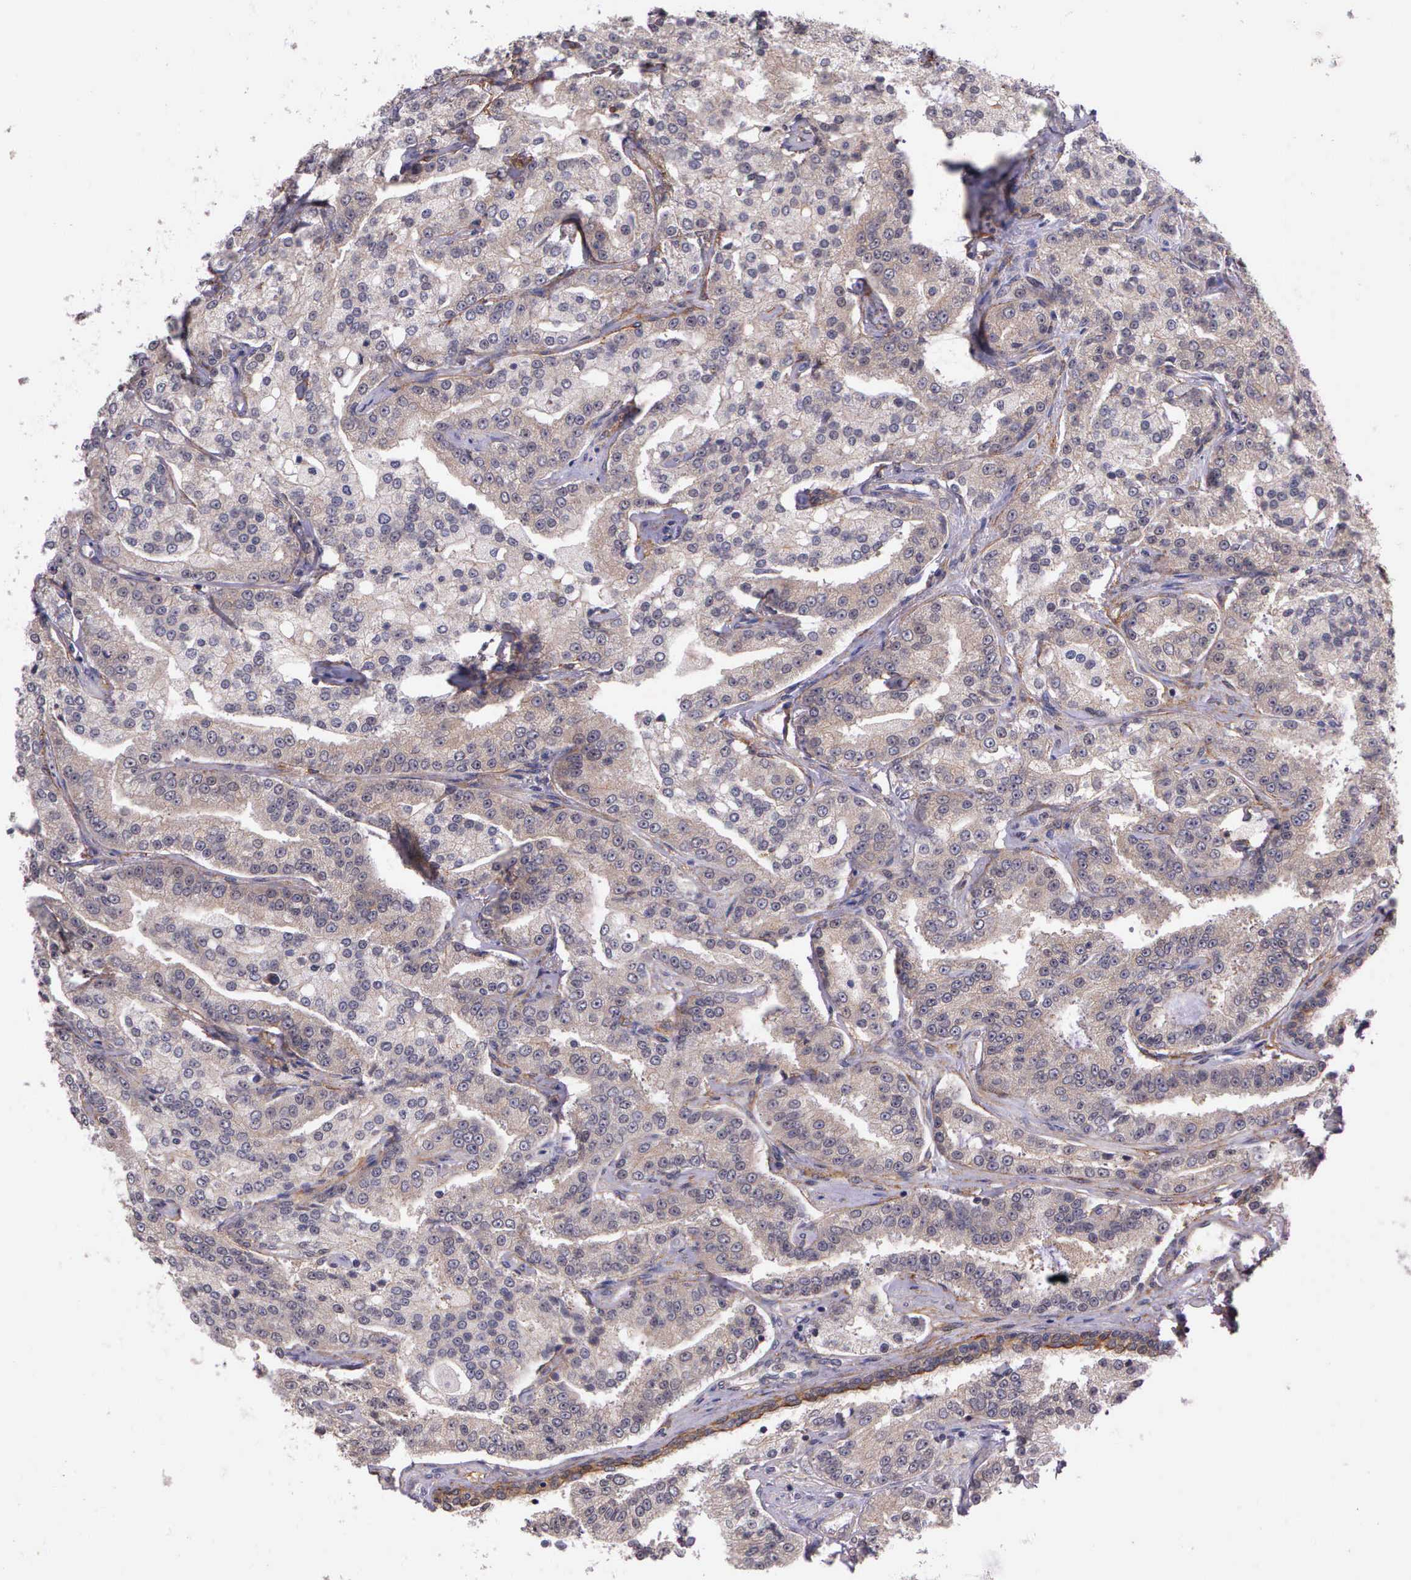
{"staining": {"intensity": "weak", "quantity": "<25%", "location": "cytoplasmic/membranous"}, "tissue": "prostate cancer", "cell_type": "Tumor cells", "image_type": "cancer", "snomed": [{"axis": "morphology", "description": "Adenocarcinoma, Medium grade"}, {"axis": "topography", "description": "Prostate"}], "caption": "Prostate cancer was stained to show a protein in brown. There is no significant positivity in tumor cells.", "gene": "PRICKLE3", "patient": {"sex": "male", "age": 72}}